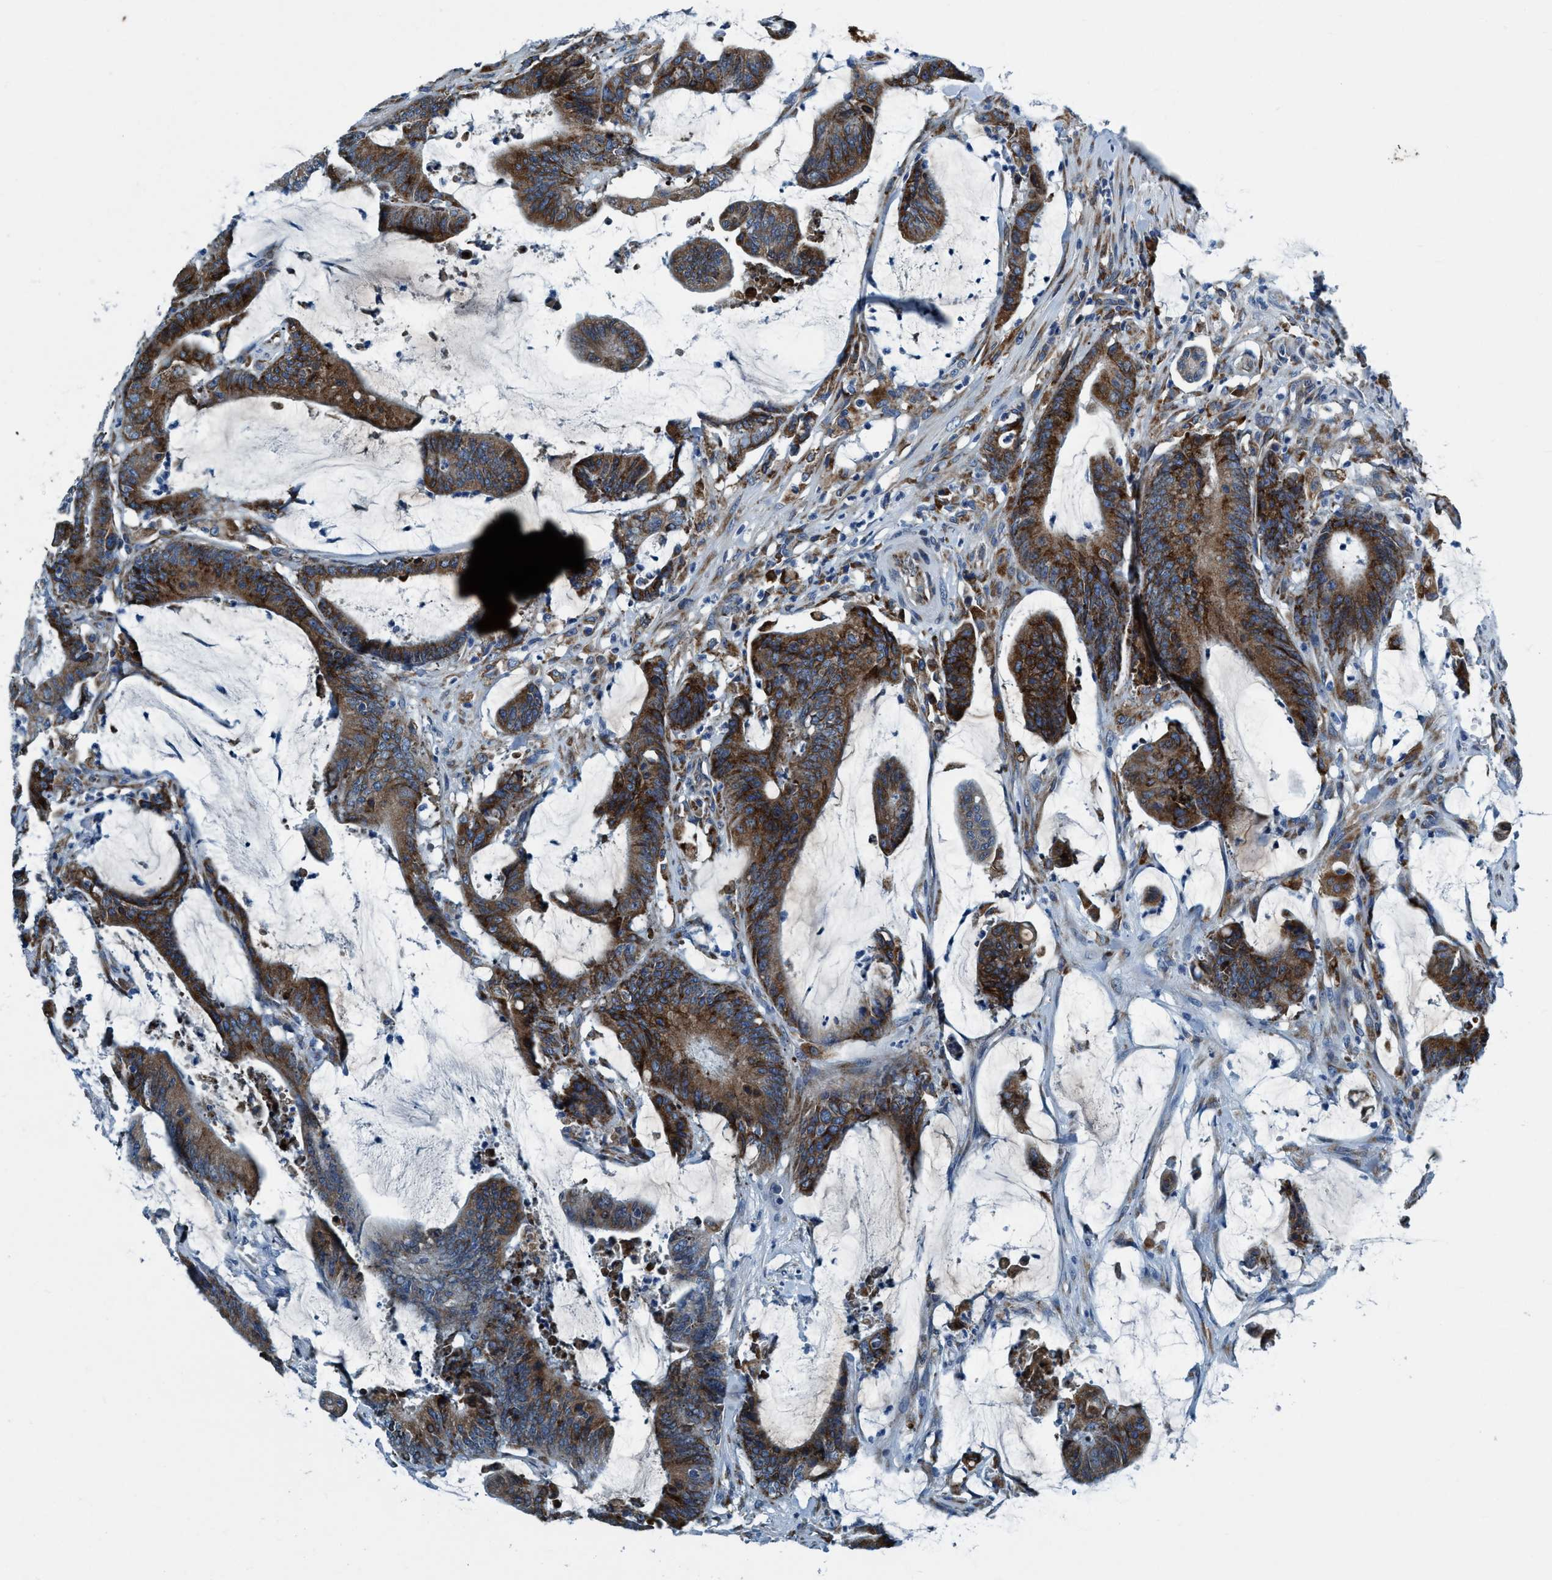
{"staining": {"intensity": "strong", "quantity": ">75%", "location": "cytoplasmic/membranous"}, "tissue": "colorectal cancer", "cell_type": "Tumor cells", "image_type": "cancer", "snomed": [{"axis": "morphology", "description": "Adenocarcinoma, NOS"}, {"axis": "topography", "description": "Rectum"}], "caption": "Colorectal adenocarcinoma stained for a protein shows strong cytoplasmic/membranous positivity in tumor cells. The staining was performed using DAB (3,3'-diaminobenzidine), with brown indicating positive protein expression. Nuclei are stained blue with hematoxylin.", "gene": "ARMC9", "patient": {"sex": "female", "age": 66}}